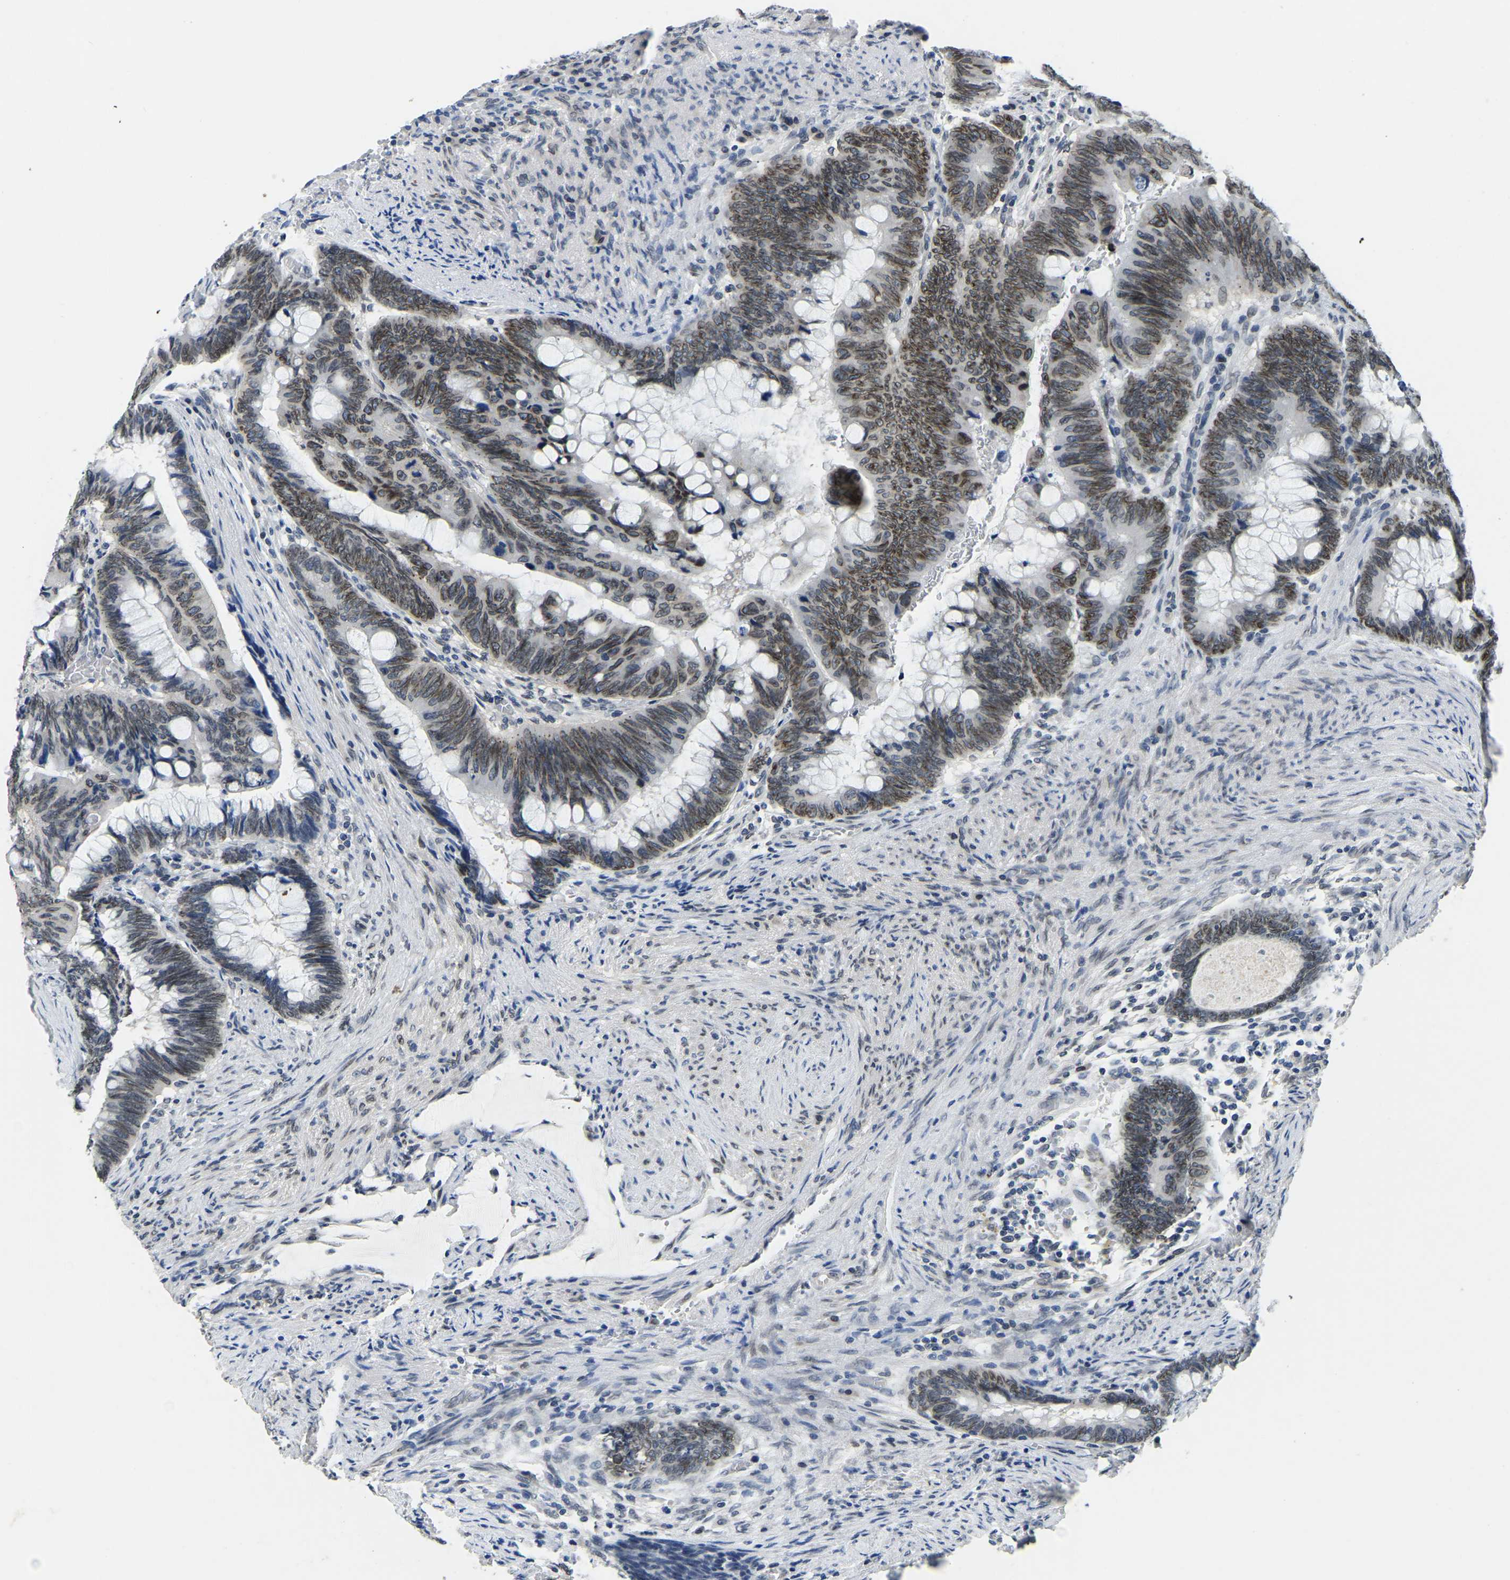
{"staining": {"intensity": "moderate", "quantity": ">75%", "location": "cytoplasmic/membranous,nuclear"}, "tissue": "colorectal cancer", "cell_type": "Tumor cells", "image_type": "cancer", "snomed": [{"axis": "morphology", "description": "Normal tissue, NOS"}, {"axis": "morphology", "description": "Adenocarcinoma, NOS"}, {"axis": "topography", "description": "Rectum"}, {"axis": "topography", "description": "Peripheral nerve tissue"}], "caption": "Immunohistochemistry (IHC) image of human colorectal adenocarcinoma stained for a protein (brown), which exhibits medium levels of moderate cytoplasmic/membranous and nuclear staining in approximately >75% of tumor cells.", "gene": "RANBP2", "patient": {"sex": "male", "age": 92}}